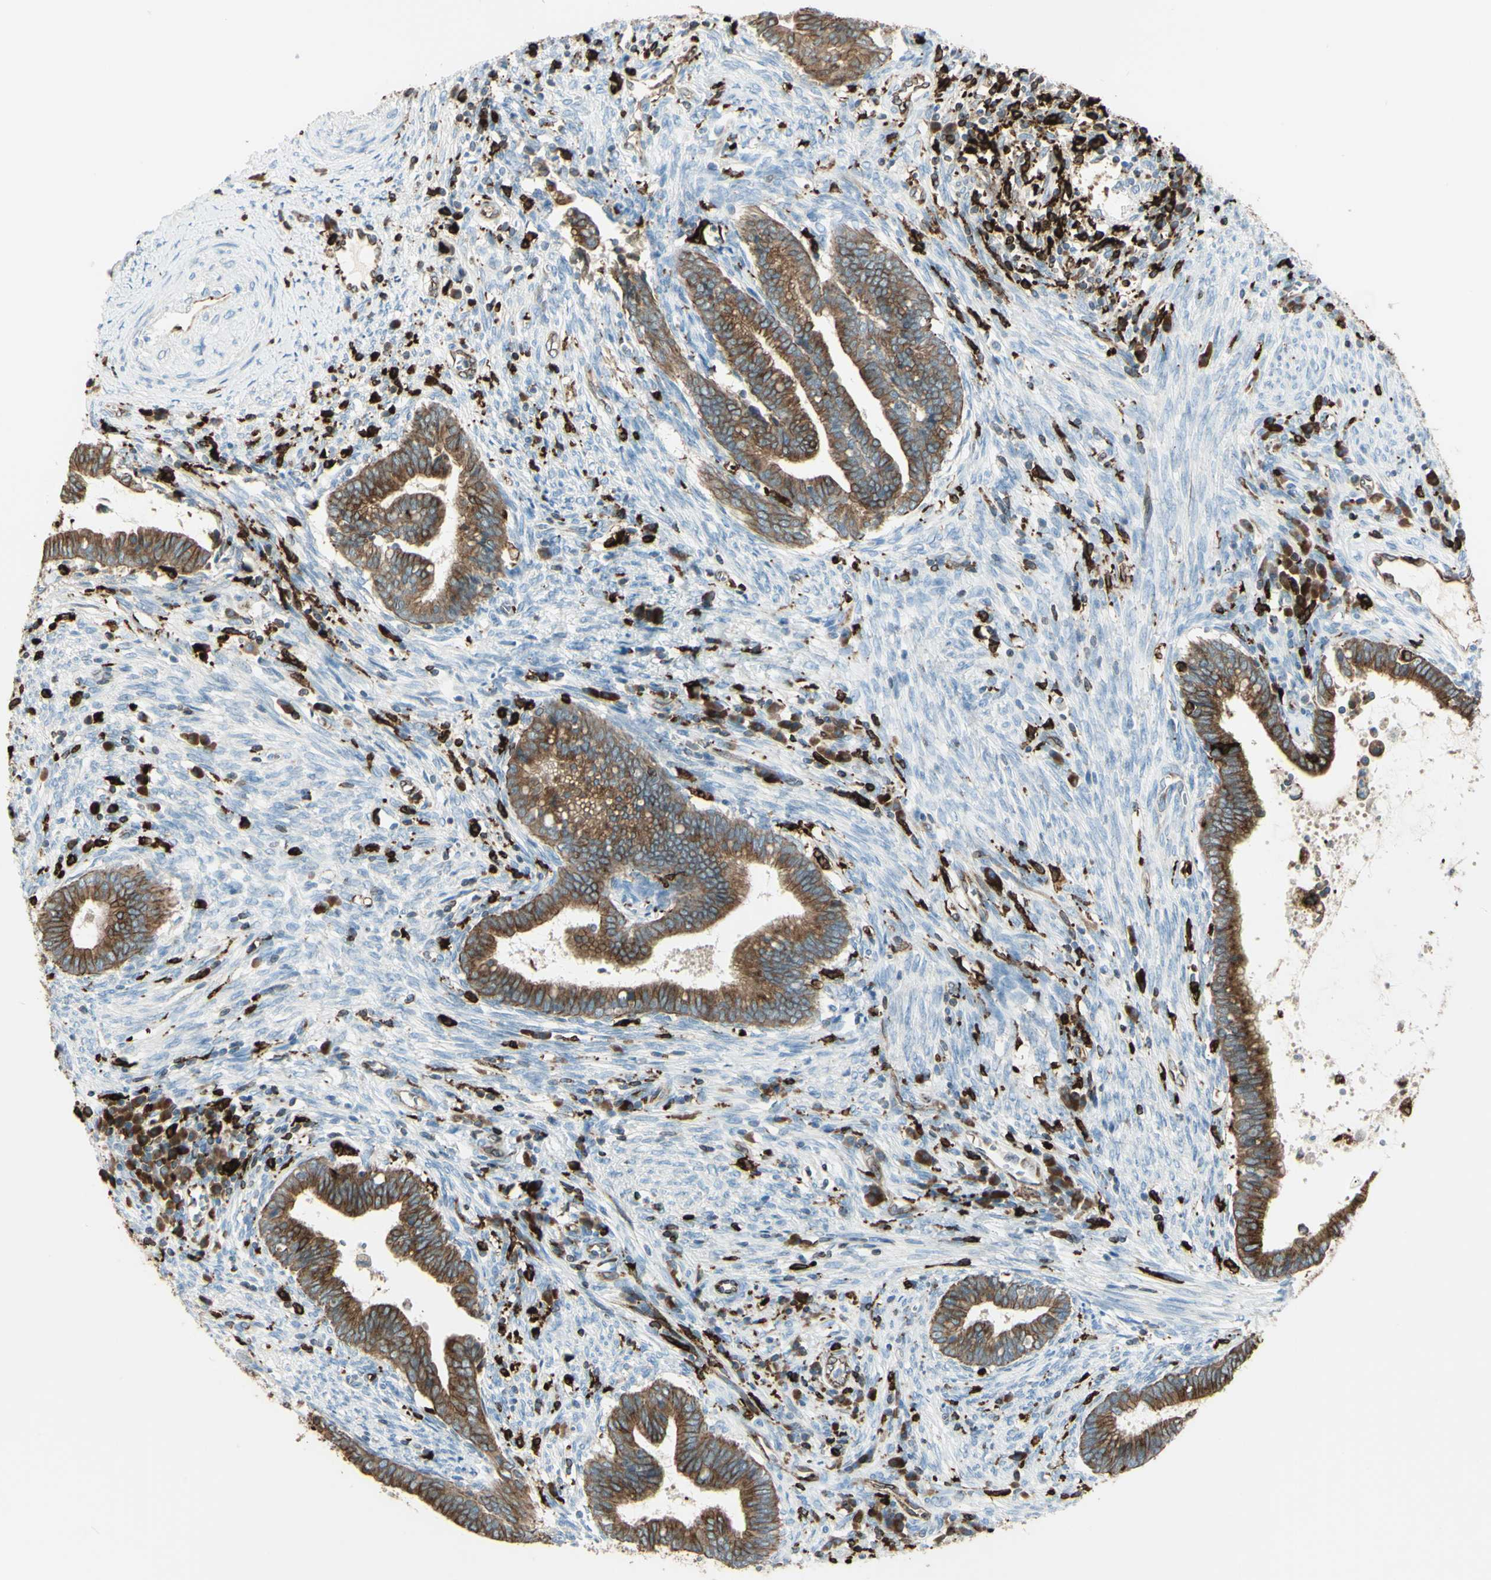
{"staining": {"intensity": "moderate", "quantity": ">75%", "location": "cytoplasmic/membranous"}, "tissue": "cervical cancer", "cell_type": "Tumor cells", "image_type": "cancer", "snomed": [{"axis": "morphology", "description": "Adenocarcinoma, NOS"}, {"axis": "topography", "description": "Cervix"}], "caption": "Immunohistochemical staining of cervical adenocarcinoma shows medium levels of moderate cytoplasmic/membranous protein expression in approximately >75% of tumor cells.", "gene": "CD74", "patient": {"sex": "female", "age": 44}}